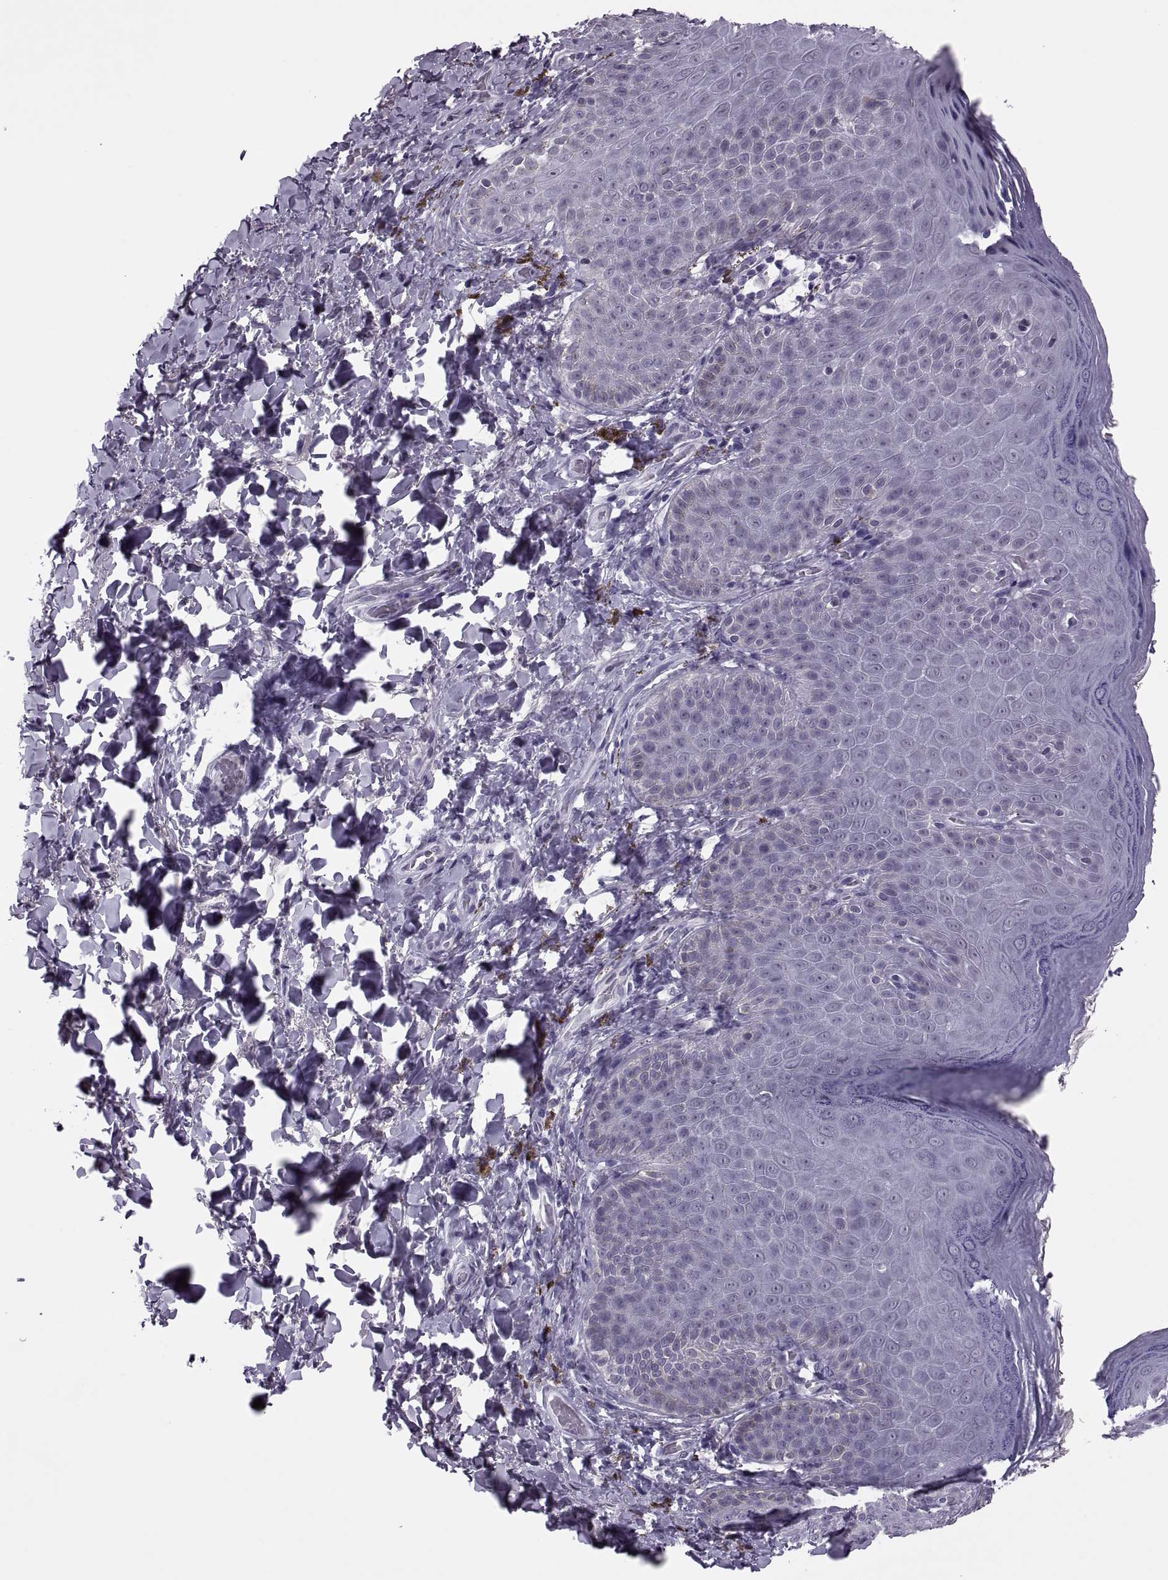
{"staining": {"intensity": "negative", "quantity": "none", "location": "none"}, "tissue": "skin", "cell_type": "Epidermal cells", "image_type": "normal", "snomed": [{"axis": "morphology", "description": "Normal tissue, NOS"}, {"axis": "topography", "description": "Anal"}], "caption": "Epidermal cells show no significant staining in unremarkable skin. (DAB immunohistochemistry visualized using brightfield microscopy, high magnification).", "gene": "SYNGR4", "patient": {"sex": "male", "age": 53}}